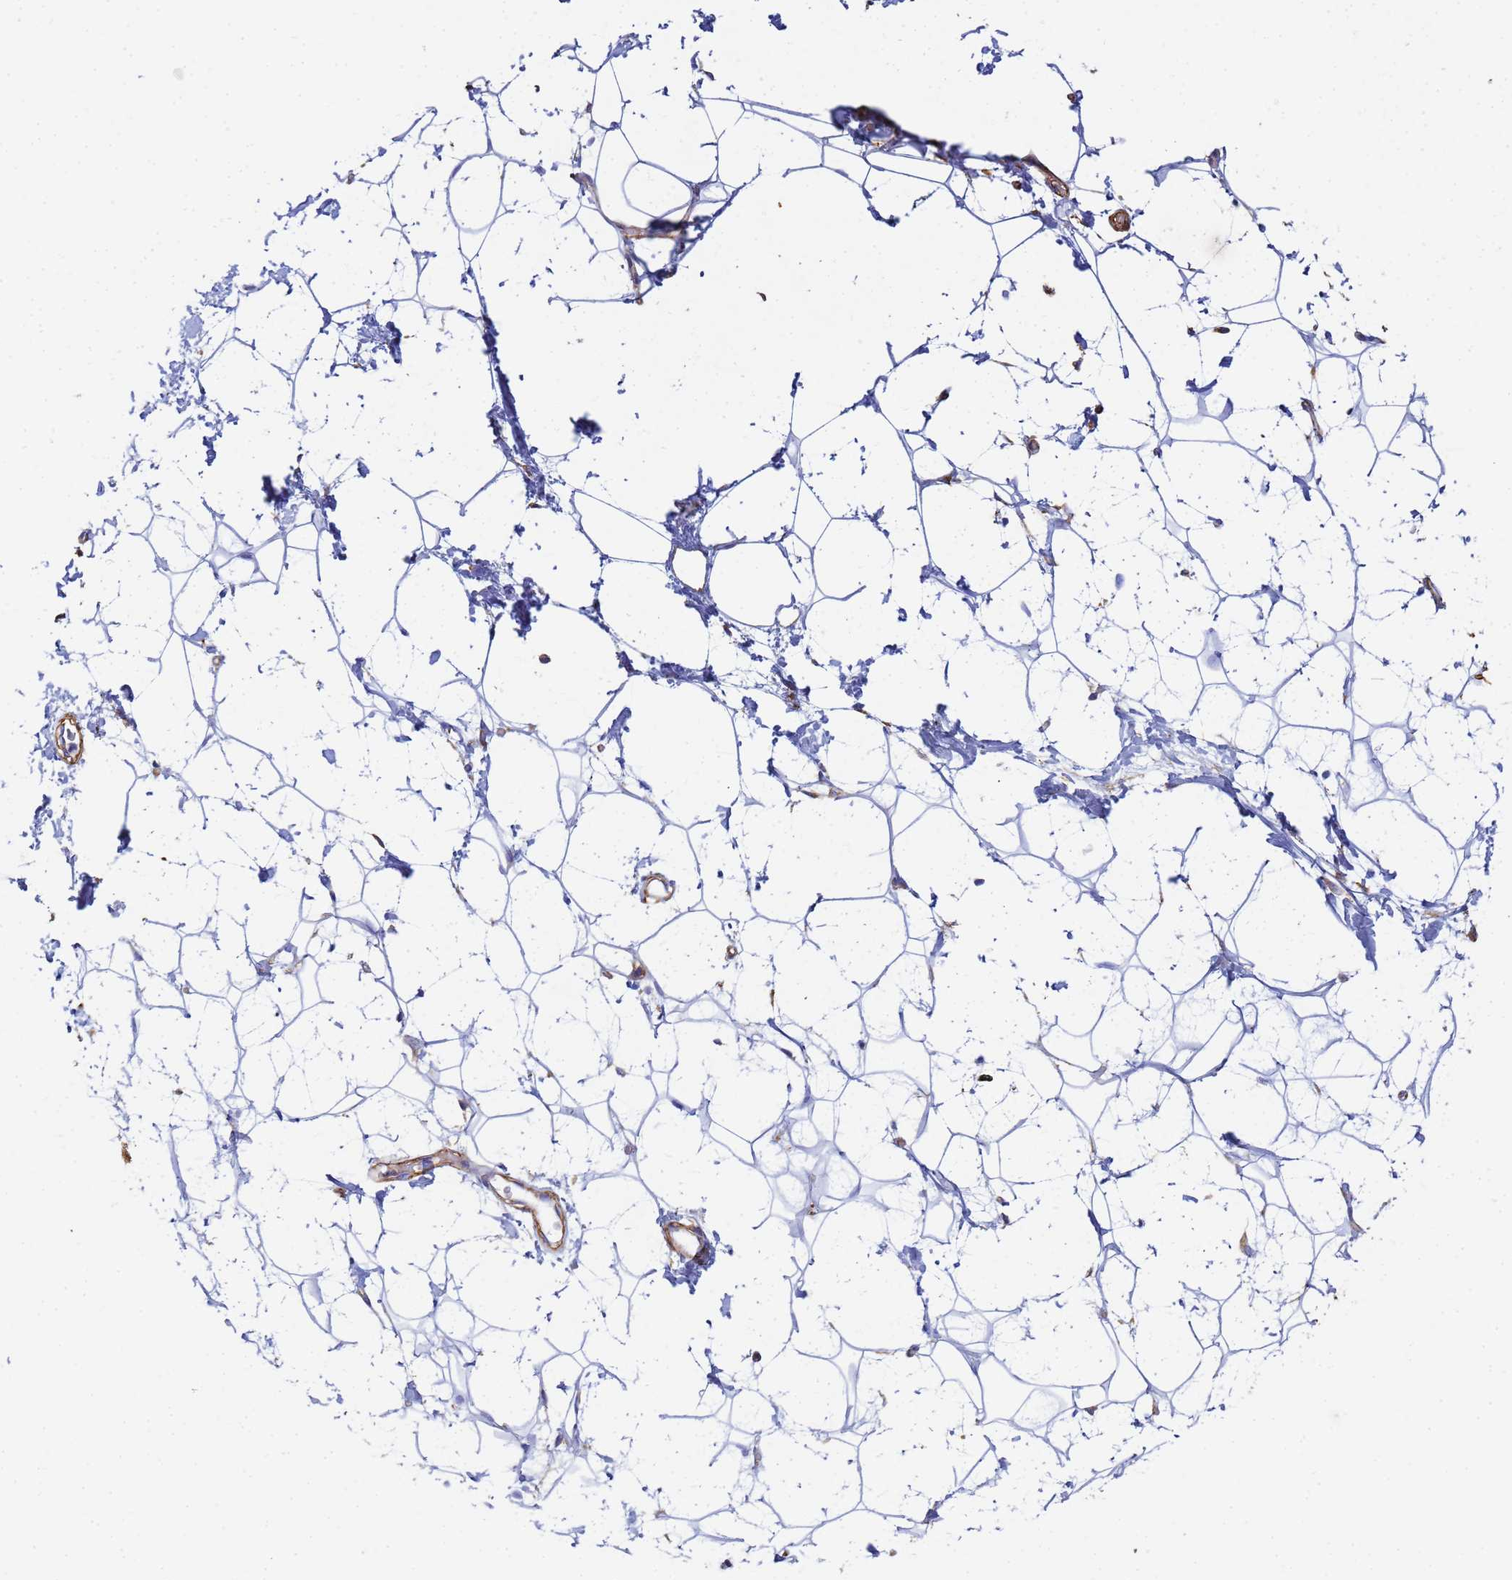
{"staining": {"intensity": "negative", "quantity": "none", "location": "none"}, "tissue": "adipose tissue", "cell_type": "Adipocytes", "image_type": "normal", "snomed": [{"axis": "morphology", "description": "Normal tissue, NOS"}, {"axis": "topography", "description": "Breast"}], "caption": "Immunohistochemistry (IHC) of unremarkable adipose tissue exhibits no staining in adipocytes.", "gene": "TPM1", "patient": {"sex": "female", "age": 26}}